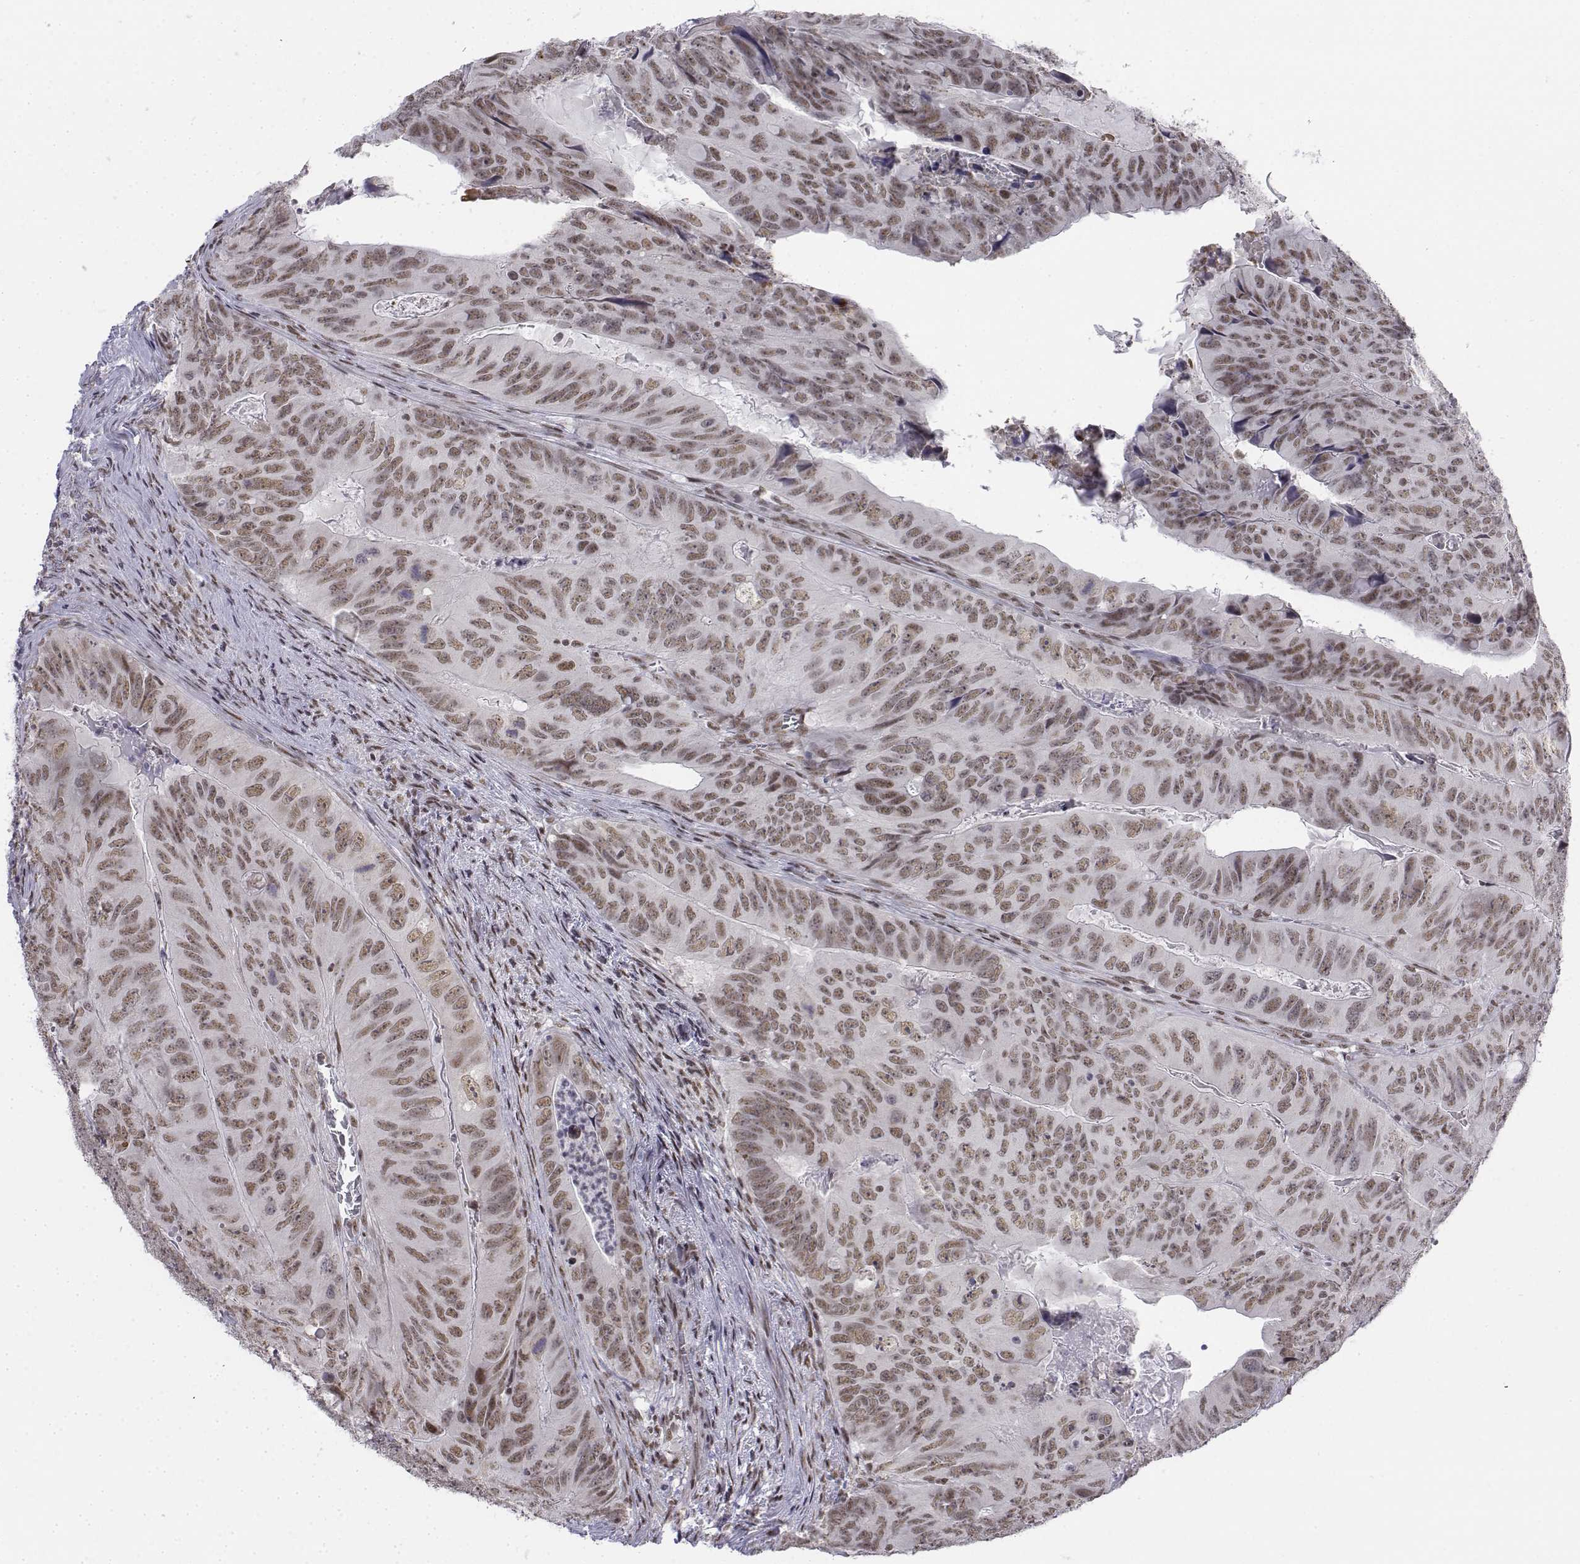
{"staining": {"intensity": "weak", "quantity": ">75%", "location": "nuclear"}, "tissue": "colorectal cancer", "cell_type": "Tumor cells", "image_type": "cancer", "snomed": [{"axis": "morphology", "description": "Adenocarcinoma, NOS"}, {"axis": "topography", "description": "Colon"}], "caption": "Tumor cells display low levels of weak nuclear positivity in about >75% of cells in human colorectal cancer.", "gene": "SETD1A", "patient": {"sex": "male", "age": 79}}